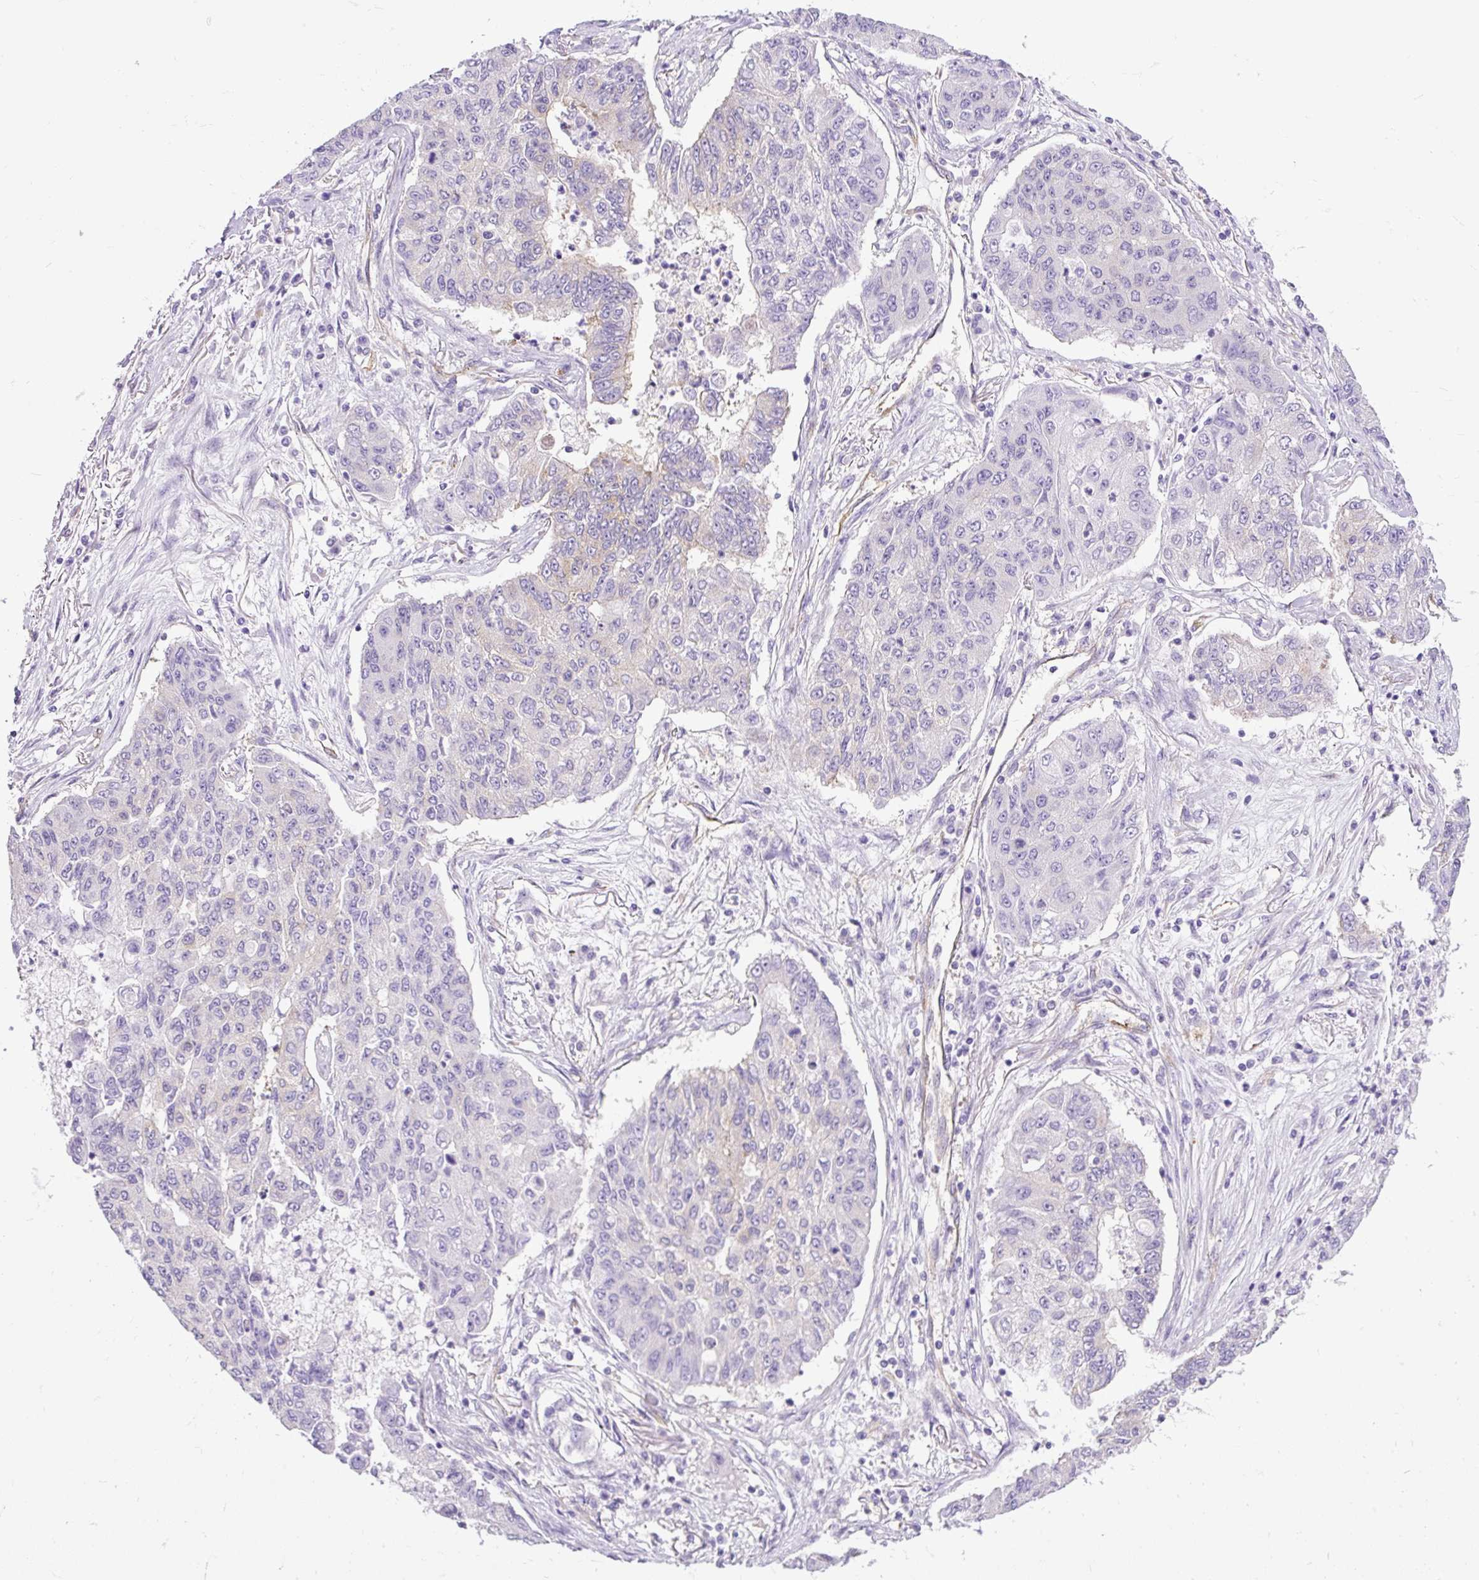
{"staining": {"intensity": "negative", "quantity": "none", "location": "none"}, "tissue": "lung cancer", "cell_type": "Tumor cells", "image_type": "cancer", "snomed": [{"axis": "morphology", "description": "Squamous cell carcinoma, NOS"}, {"axis": "topography", "description": "Lung"}], "caption": "Tumor cells show no significant protein staining in lung cancer.", "gene": "MAP1S", "patient": {"sex": "male", "age": 74}}